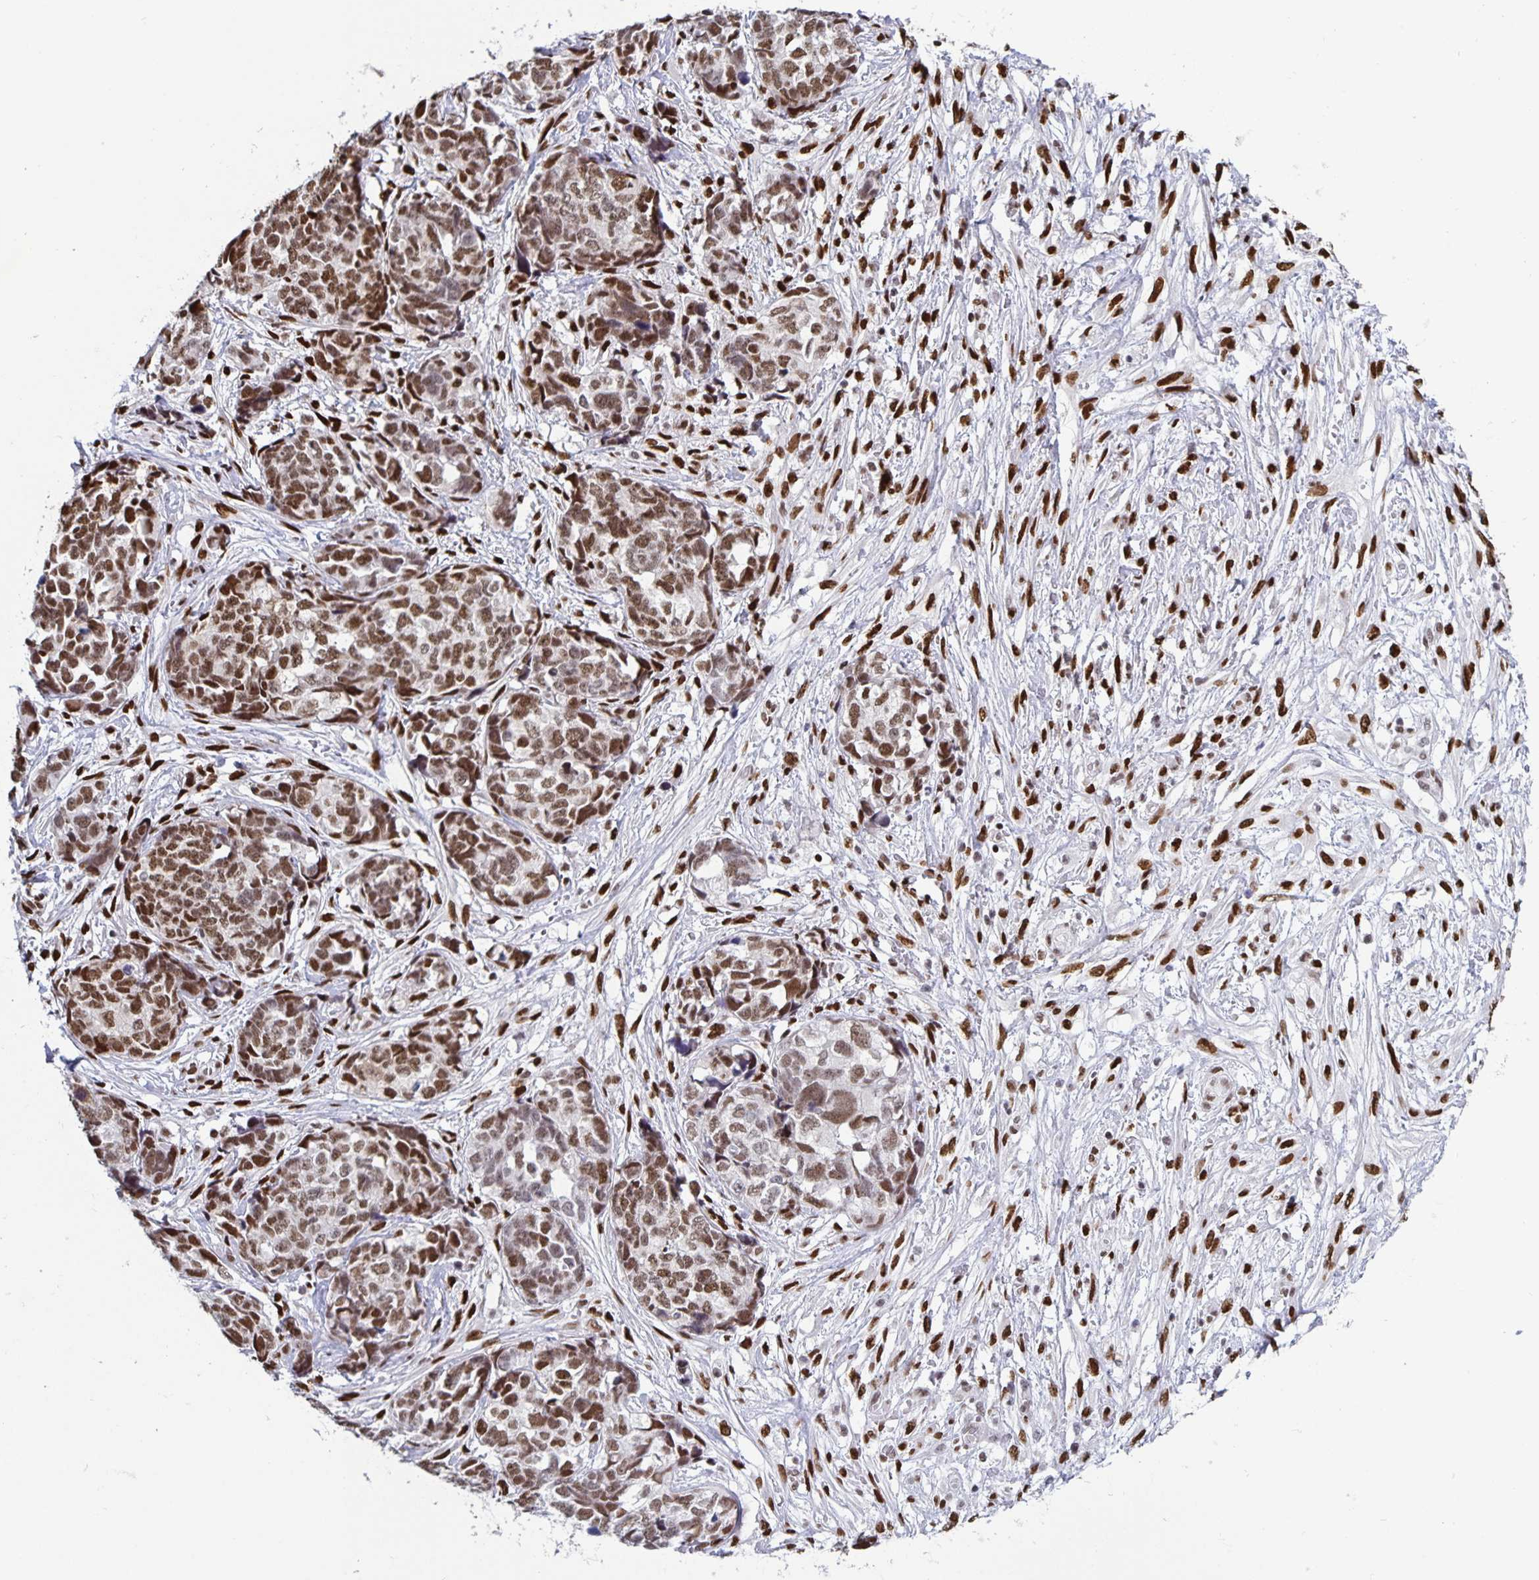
{"staining": {"intensity": "moderate", "quantity": ">75%", "location": "nuclear"}, "tissue": "ovarian cancer", "cell_type": "Tumor cells", "image_type": "cancer", "snomed": [{"axis": "morphology", "description": "Cystadenocarcinoma, serous, NOS"}, {"axis": "topography", "description": "Ovary"}], "caption": "Tumor cells display medium levels of moderate nuclear expression in about >75% of cells in serous cystadenocarcinoma (ovarian). (Brightfield microscopy of DAB IHC at high magnification).", "gene": "JUND", "patient": {"sex": "female", "age": 69}}